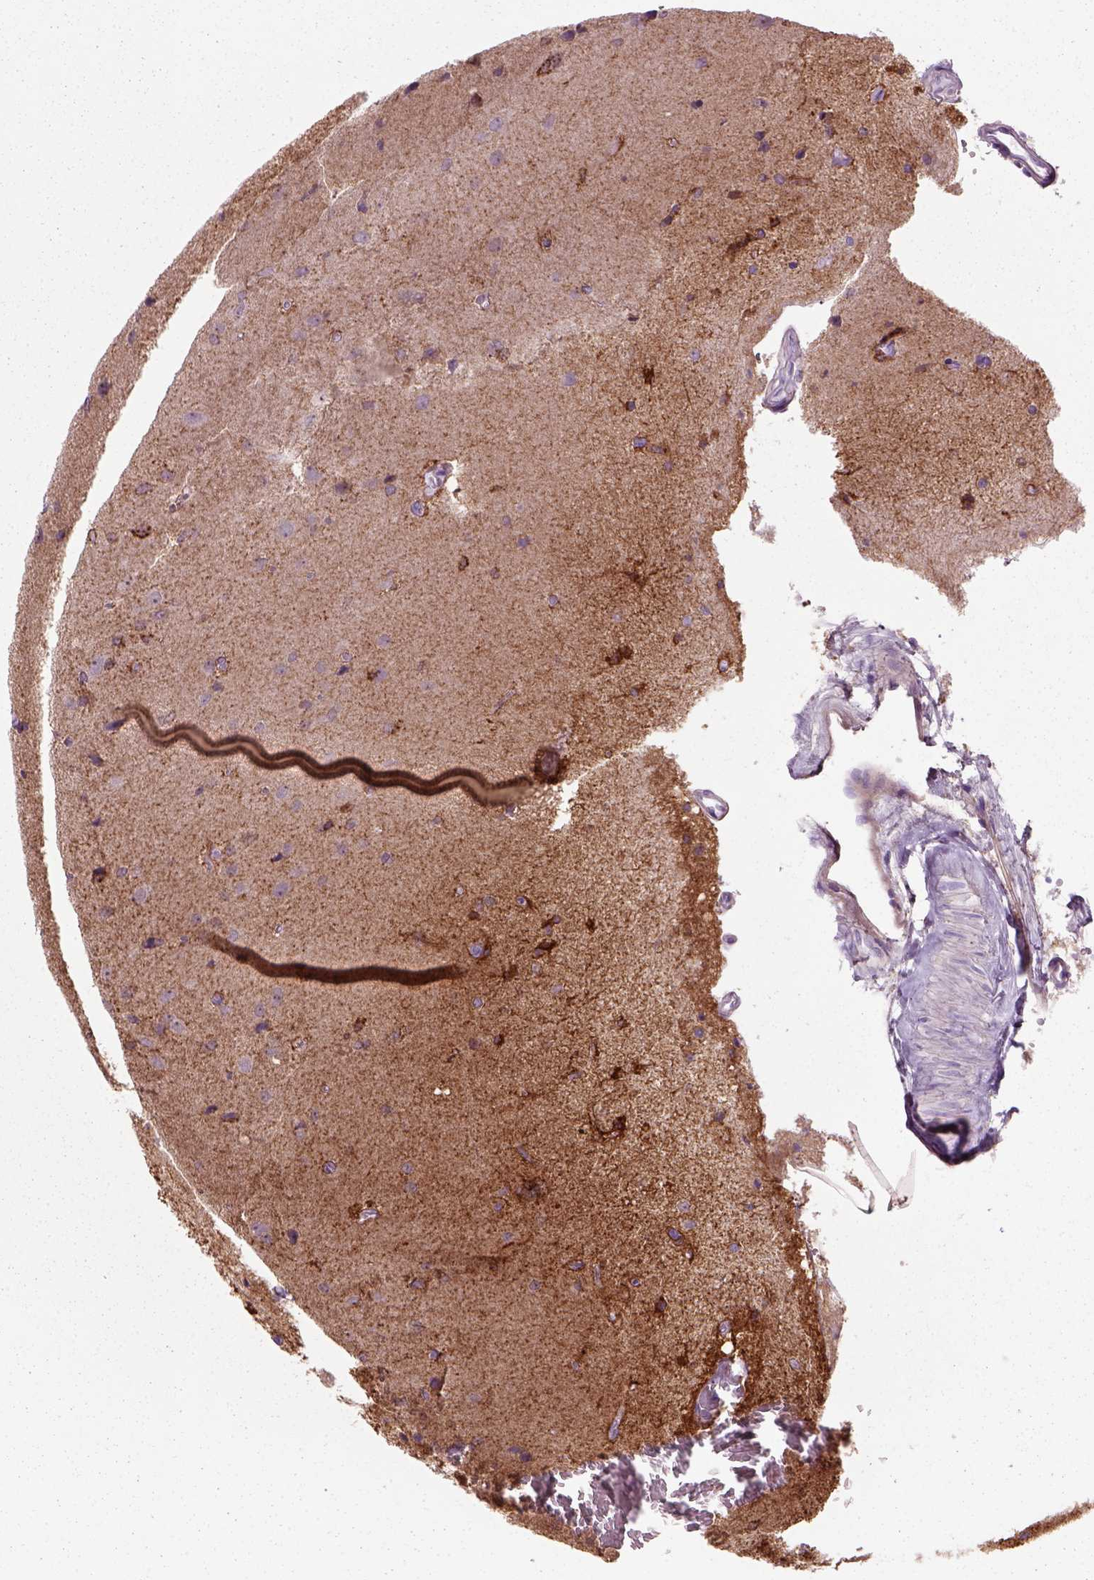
{"staining": {"intensity": "strong", "quantity": "25%-75%", "location": "cytoplasmic/membranous"}, "tissue": "glioma", "cell_type": "Tumor cells", "image_type": "cancer", "snomed": [{"axis": "morphology", "description": "Glioma, malignant, Low grade"}, {"axis": "topography", "description": "Brain"}], "caption": "The image reveals immunohistochemical staining of glioma. There is strong cytoplasmic/membranous positivity is present in about 25%-75% of tumor cells.", "gene": "MARCKS", "patient": {"sex": "male", "age": 58}}